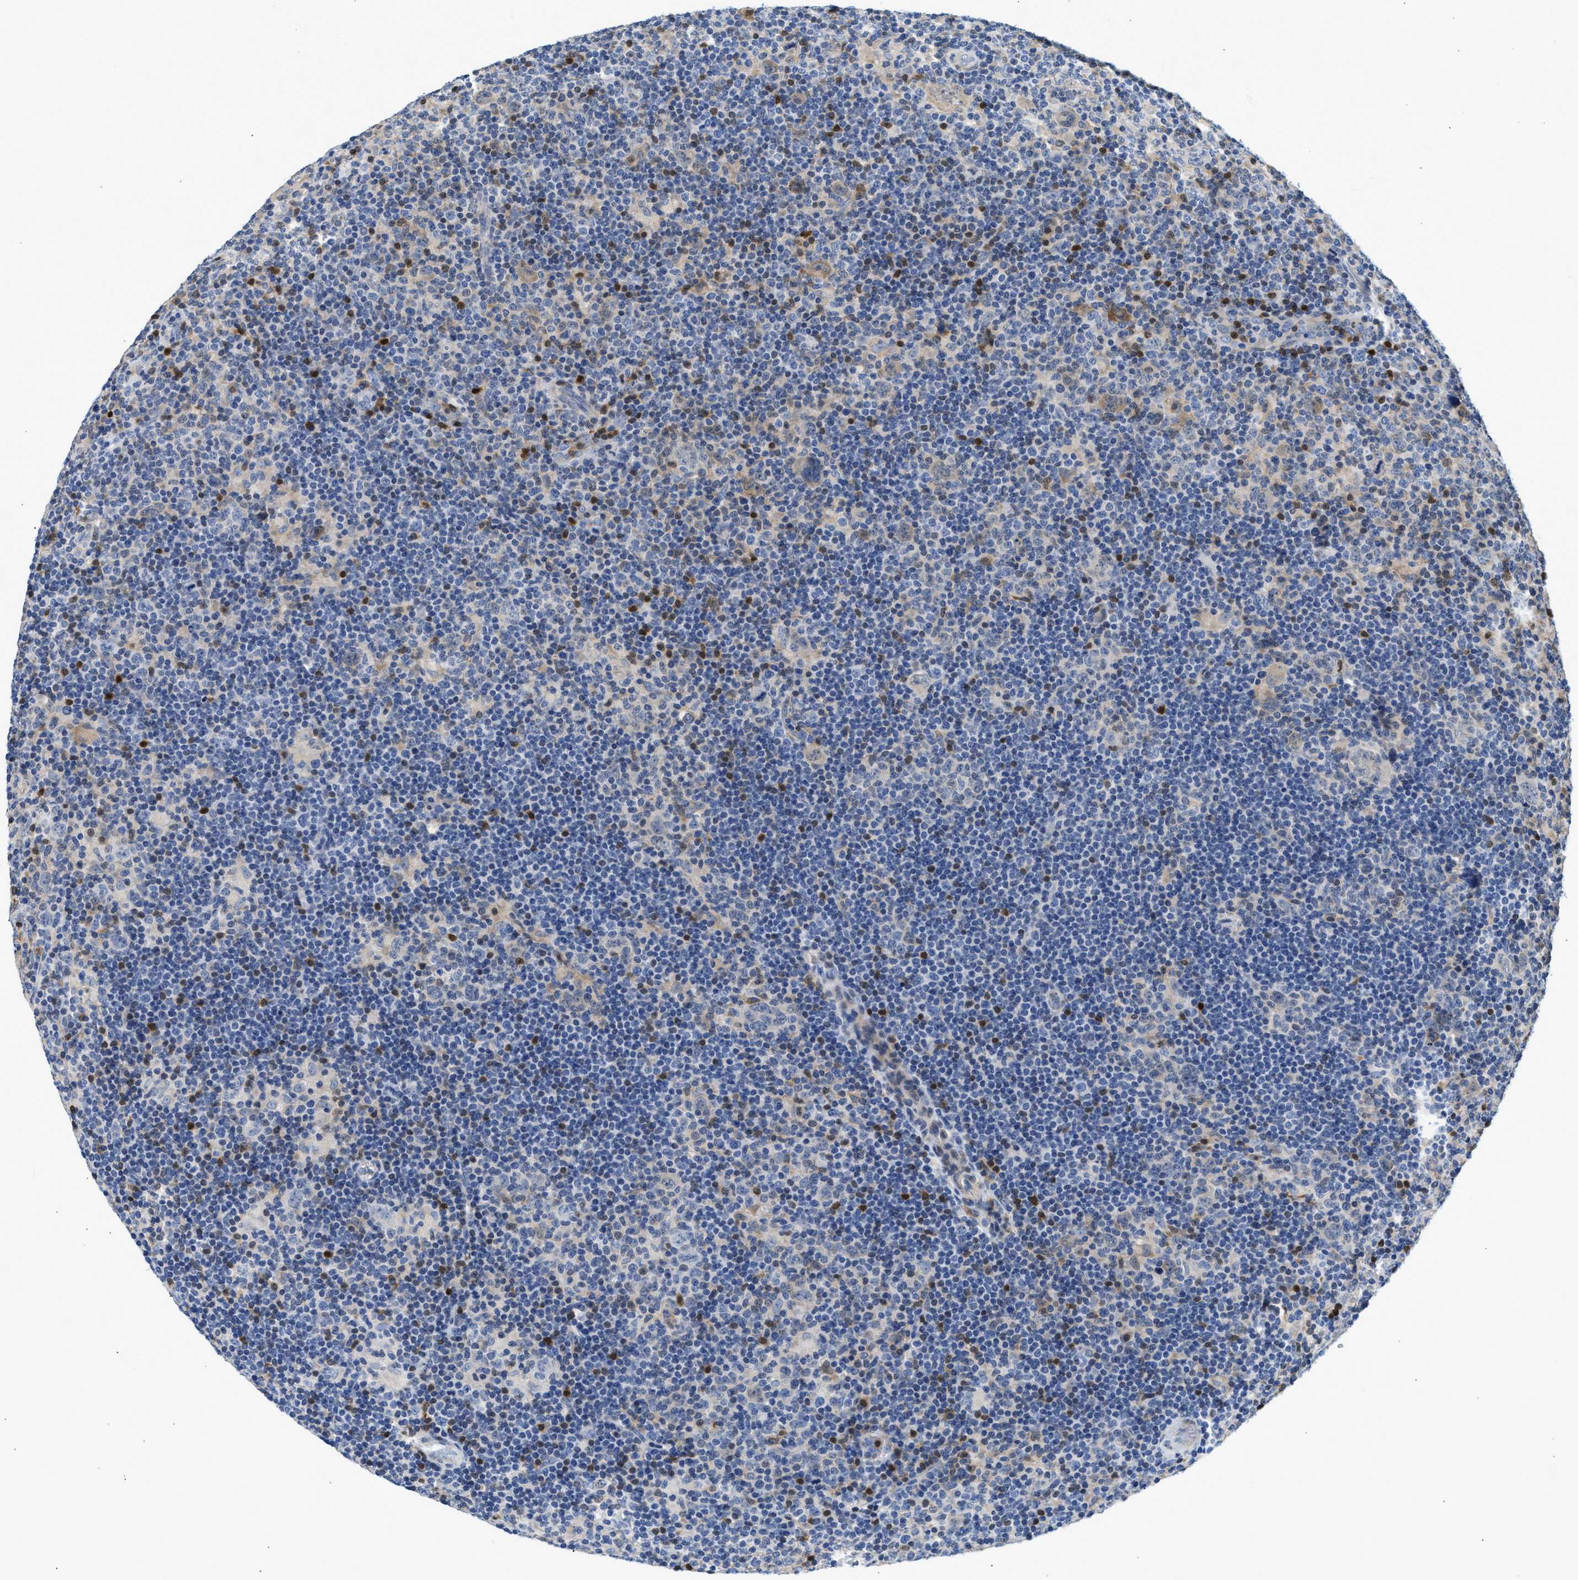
{"staining": {"intensity": "weak", "quantity": "<25%", "location": "cytoplasmic/membranous"}, "tissue": "lymphoma", "cell_type": "Tumor cells", "image_type": "cancer", "snomed": [{"axis": "morphology", "description": "Hodgkin's disease, NOS"}, {"axis": "topography", "description": "Lymph node"}], "caption": "An image of Hodgkin's disease stained for a protein reveals no brown staining in tumor cells.", "gene": "SLIT2", "patient": {"sex": "female", "age": 57}}